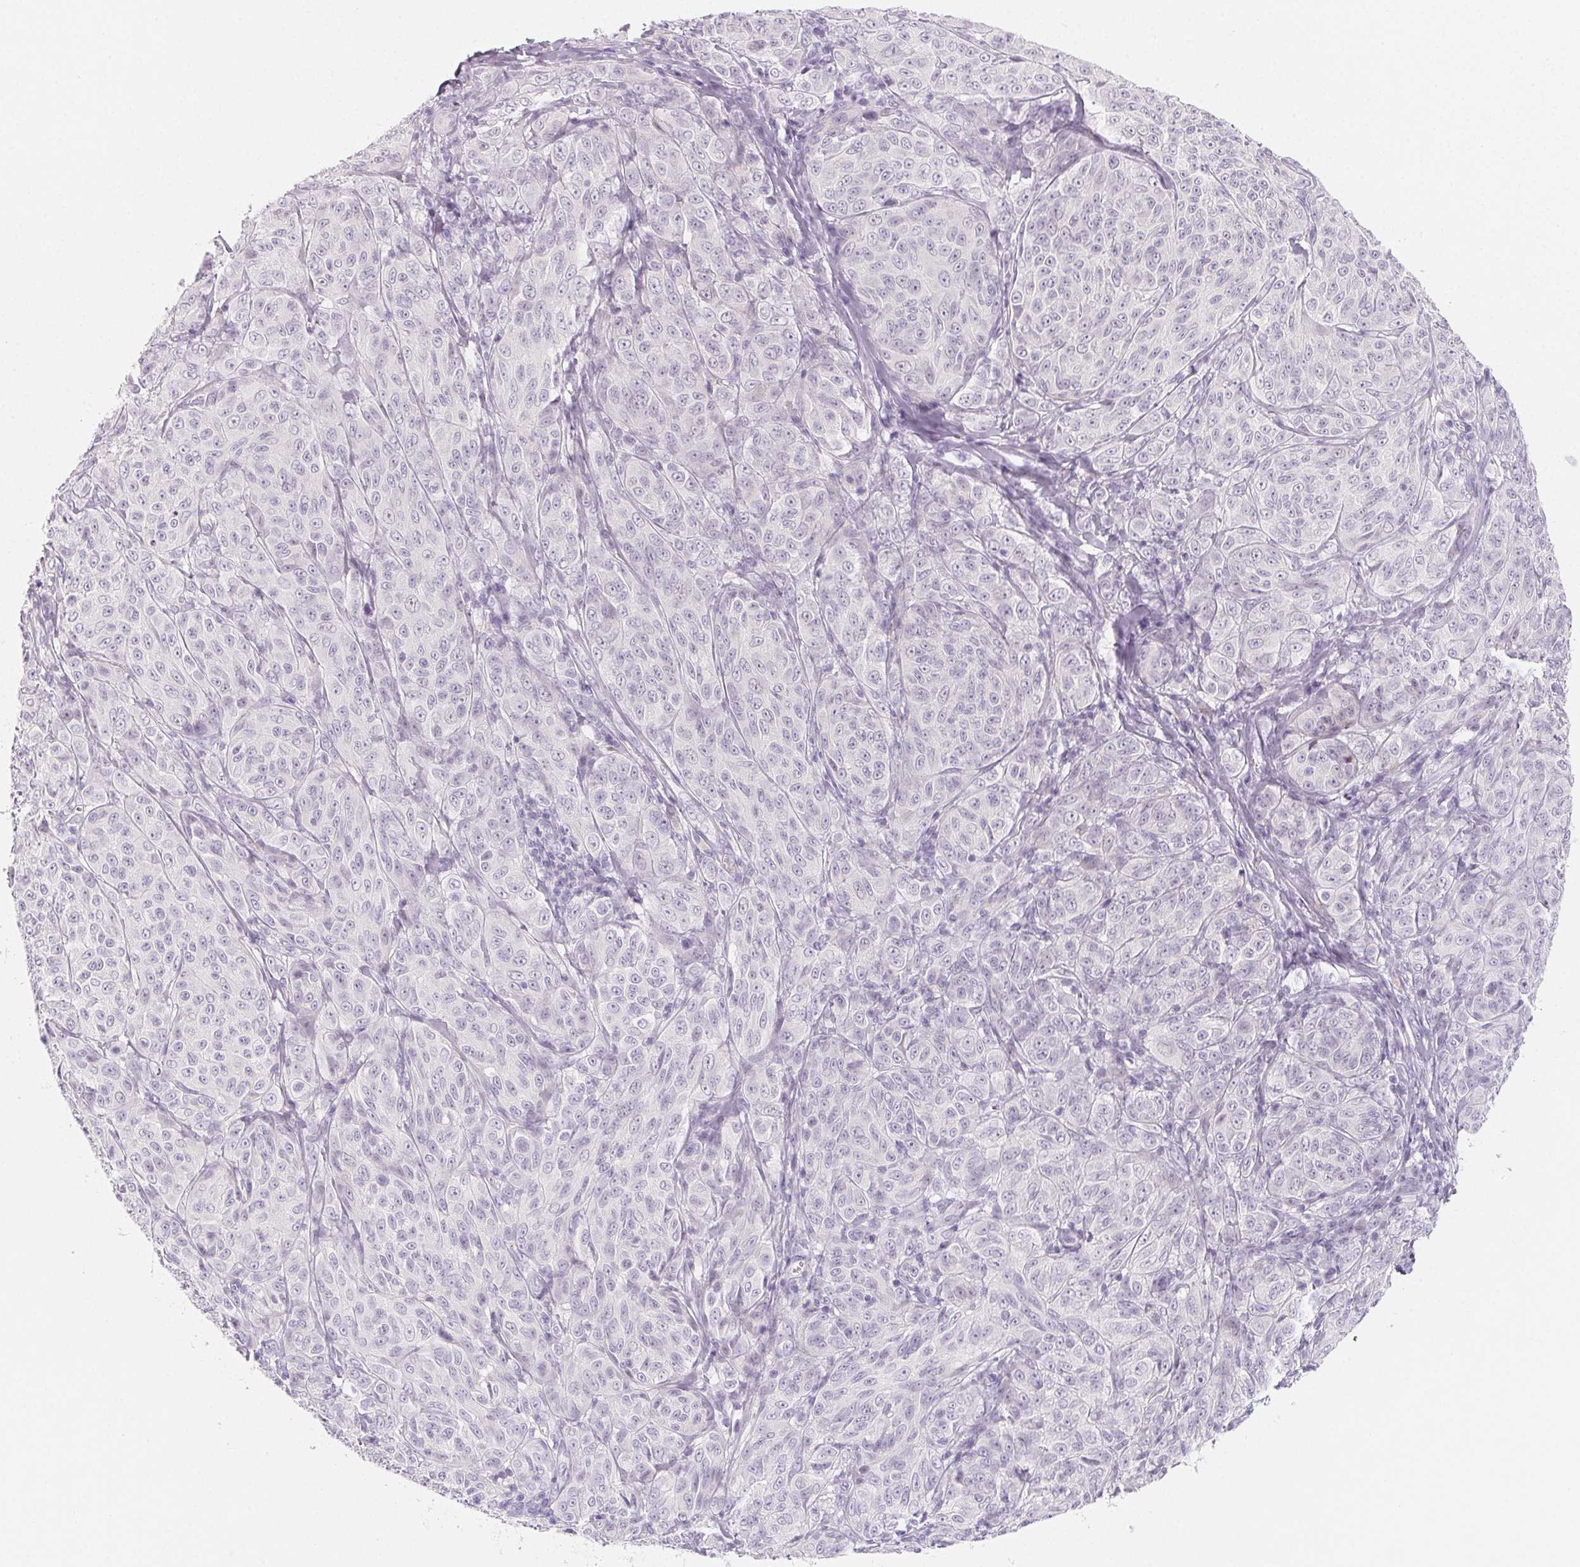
{"staining": {"intensity": "negative", "quantity": "none", "location": "none"}, "tissue": "melanoma", "cell_type": "Tumor cells", "image_type": "cancer", "snomed": [{"axis": "morphology", "description": "Malignant melanoma, NOS"}, {"axis": "topography", "description": "Skin"}], "caption": "Tumor cells are negative for brown protein staining in malignant melanoma.", "gene": "SH3GL2", "patient": {"sex": "male", "age": 89}}